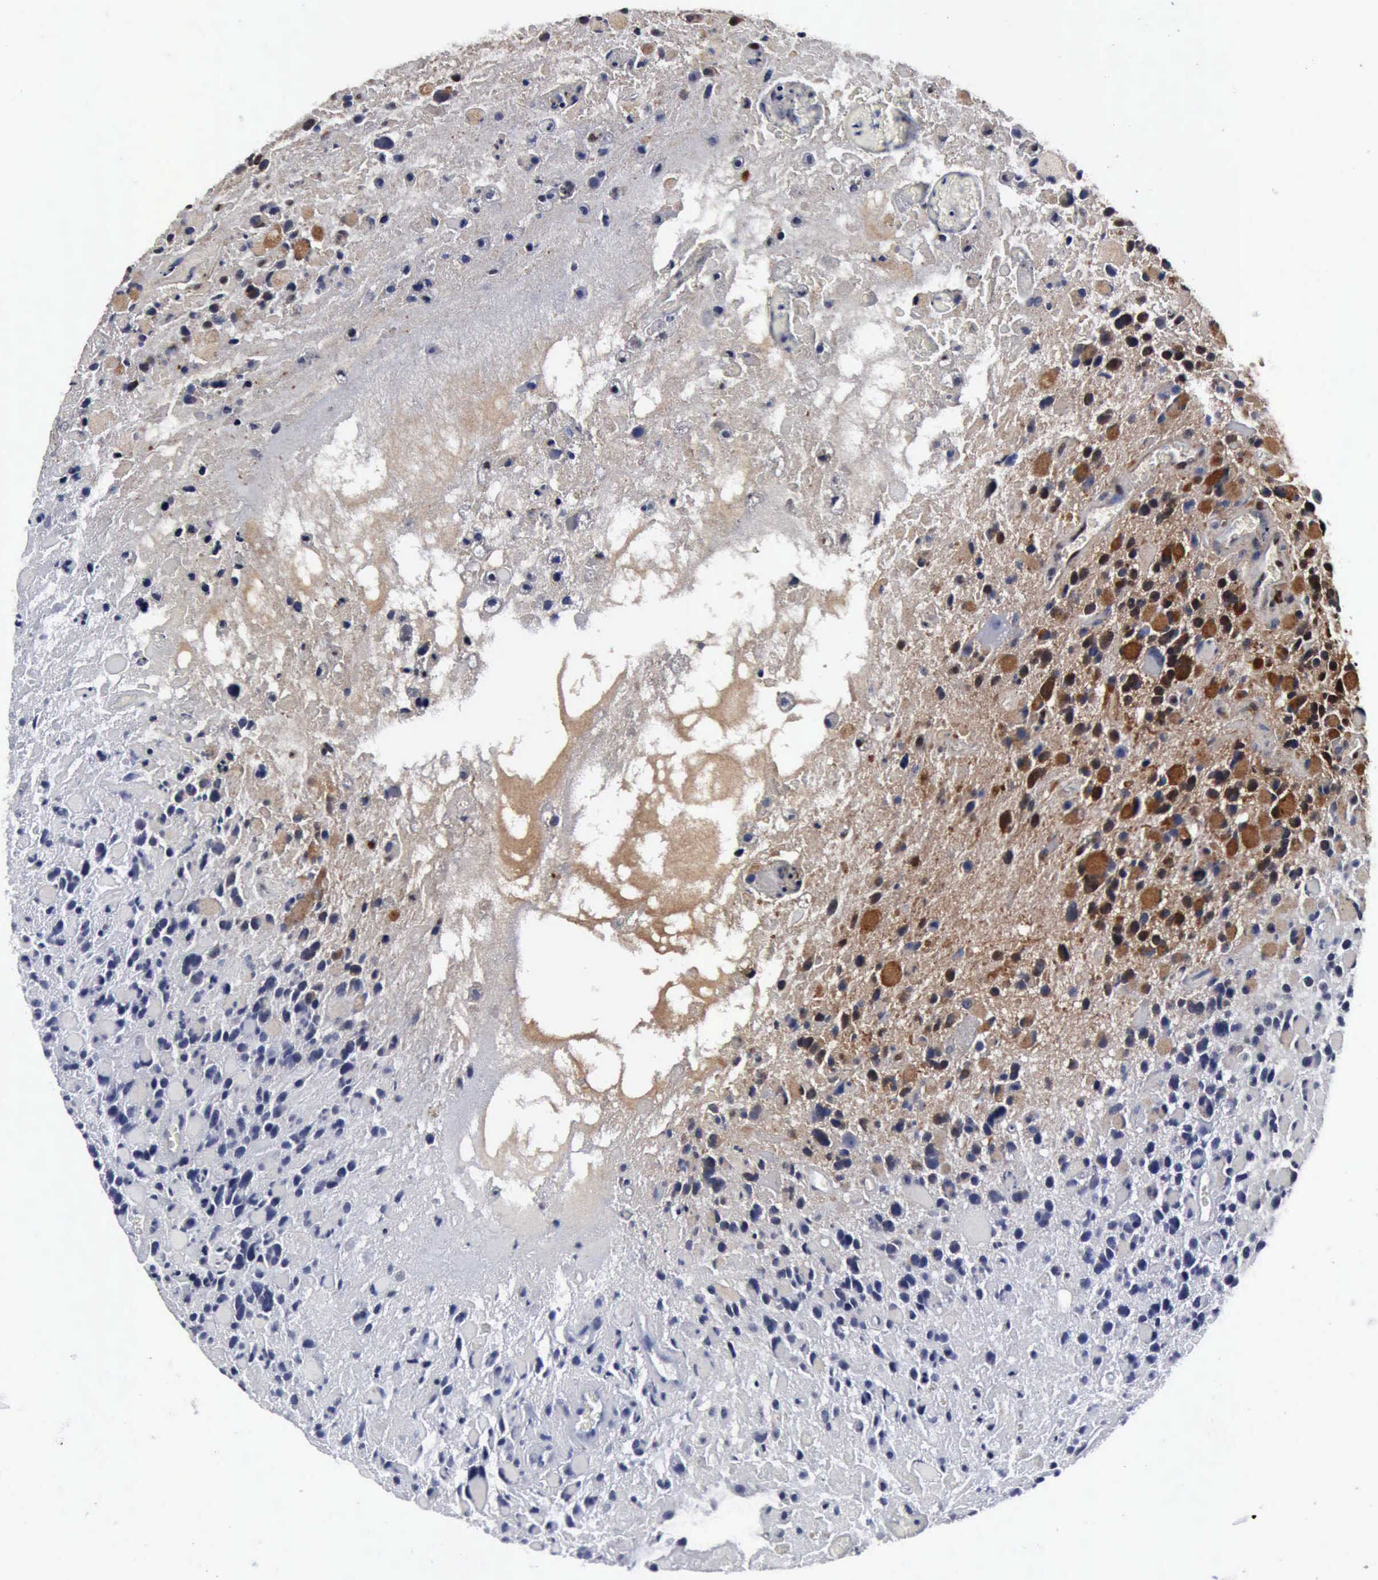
{"staining": {"intensity": "strong", "quantity": ">75%", "location": "cytoplasmic/membranous,nuclear"}, "tissue": "glioma", "cell_type": "Tumor cells", "image_type": "cancer", "snomed": [{"axis": "morphology", "description": "Glioma, malignant, High grade"}, {"axis": "topography", "description": "Brain"}], "caption": "Malignant glioma (high-grade) stained for a protein (brown) demonstrates strong cytoplasmic/membranous and nuclear positive positivity in about >75% of tumor cells.", "gene": "UBC", "patient": {"sex": "female", "age": 37}}